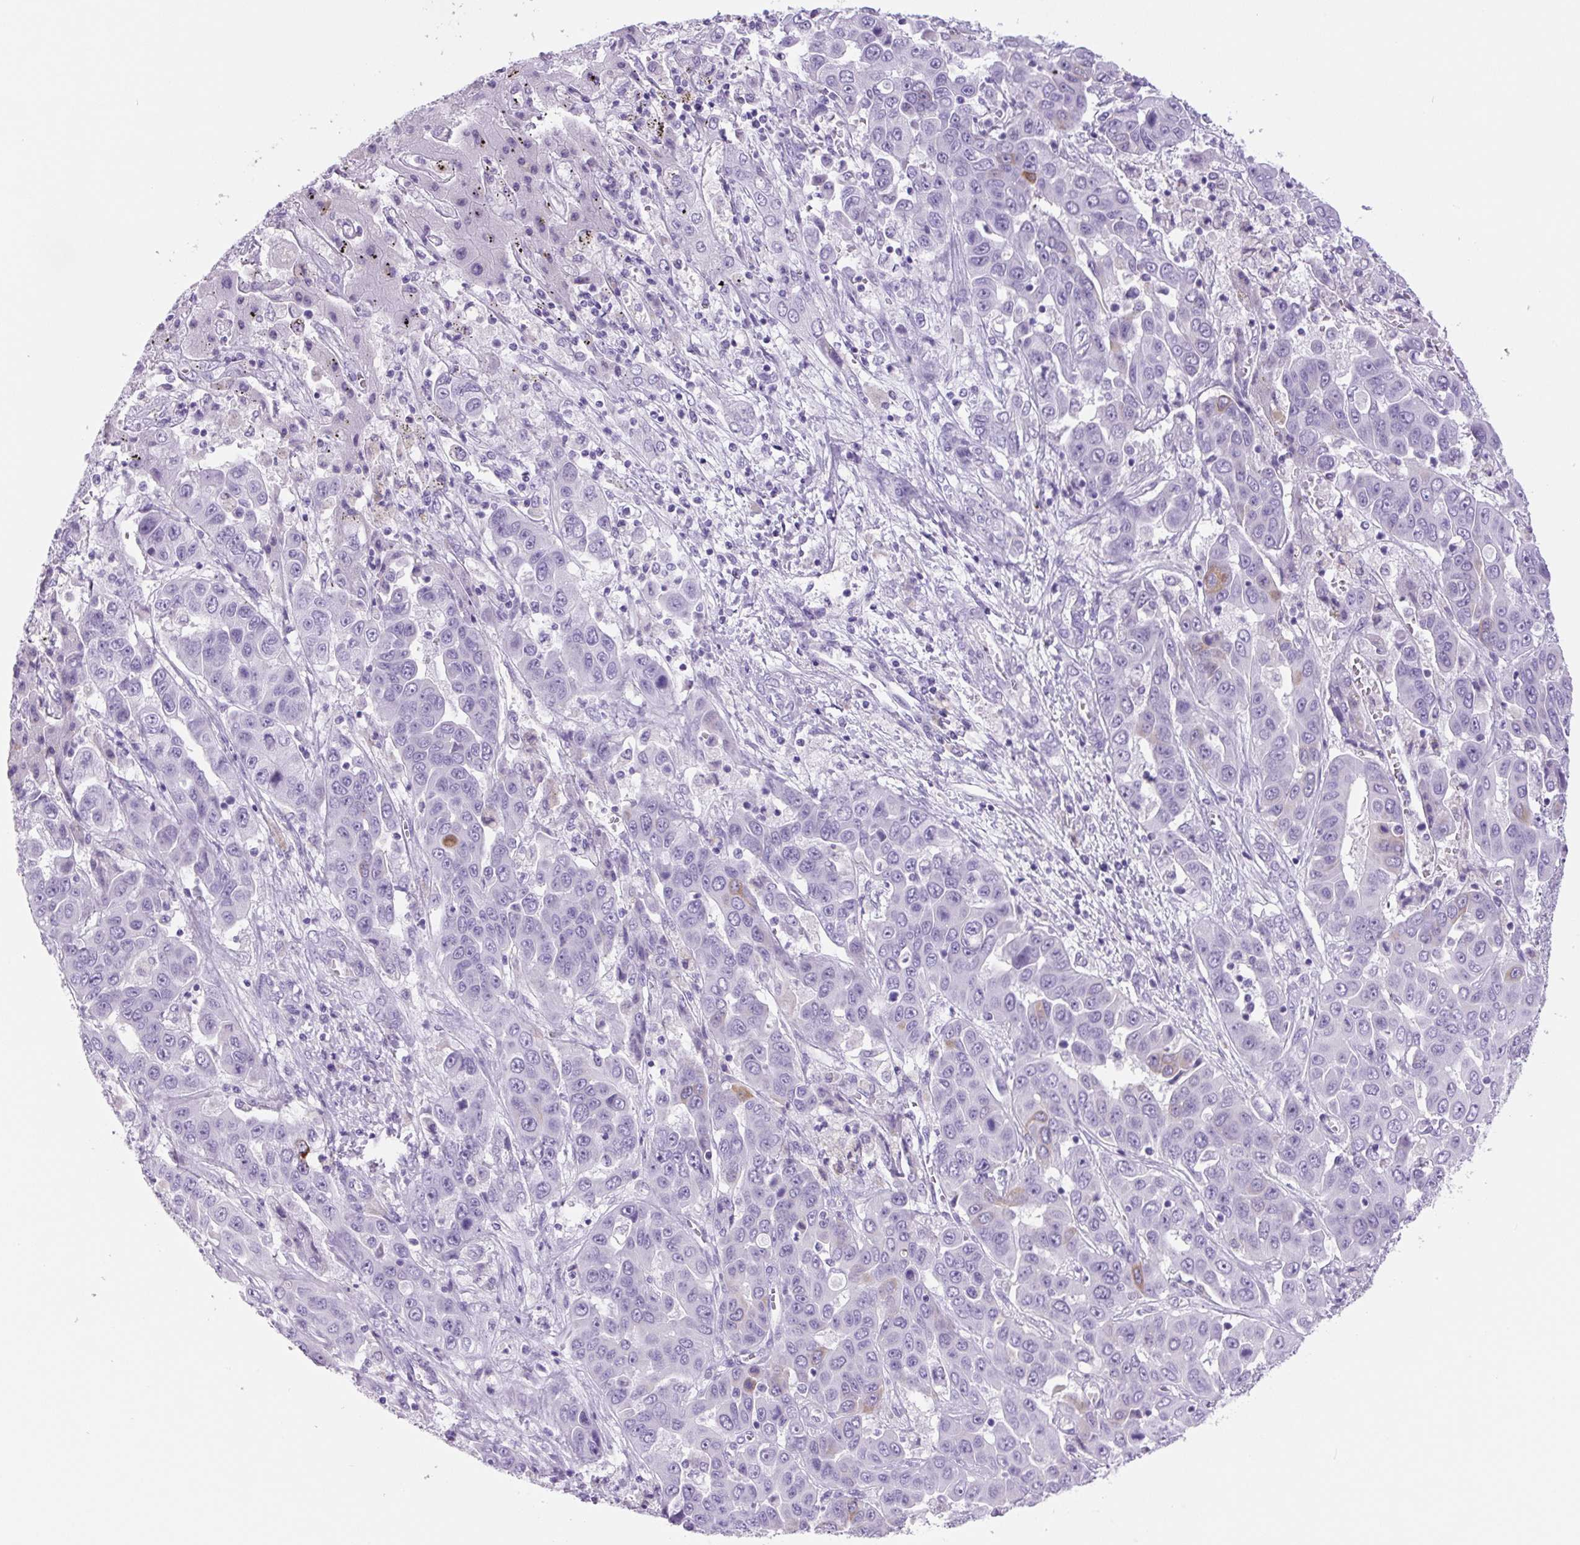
{"staining": {"intensity": "moderate", "quantity": "<25%", "location": "cytoplasmic/membranous"}, "tissue": "liver cancer", "cell_type": "Tumor cells", "image_type": "cancer", "snomed": [{"axis": "morphology", "description": "Cholangiocarcinoma"}, {"axis": "topography", "description": "Liver"}], "caption": "DAB immunohistochemical staining of human cholangiocarcinoma (liver) demonstrates moderate cytoplasmic/membranous protein expression in about <25% of tumor cells.", "gene": "PRRT1", "patient": {"sex": "female", "age": 52}}